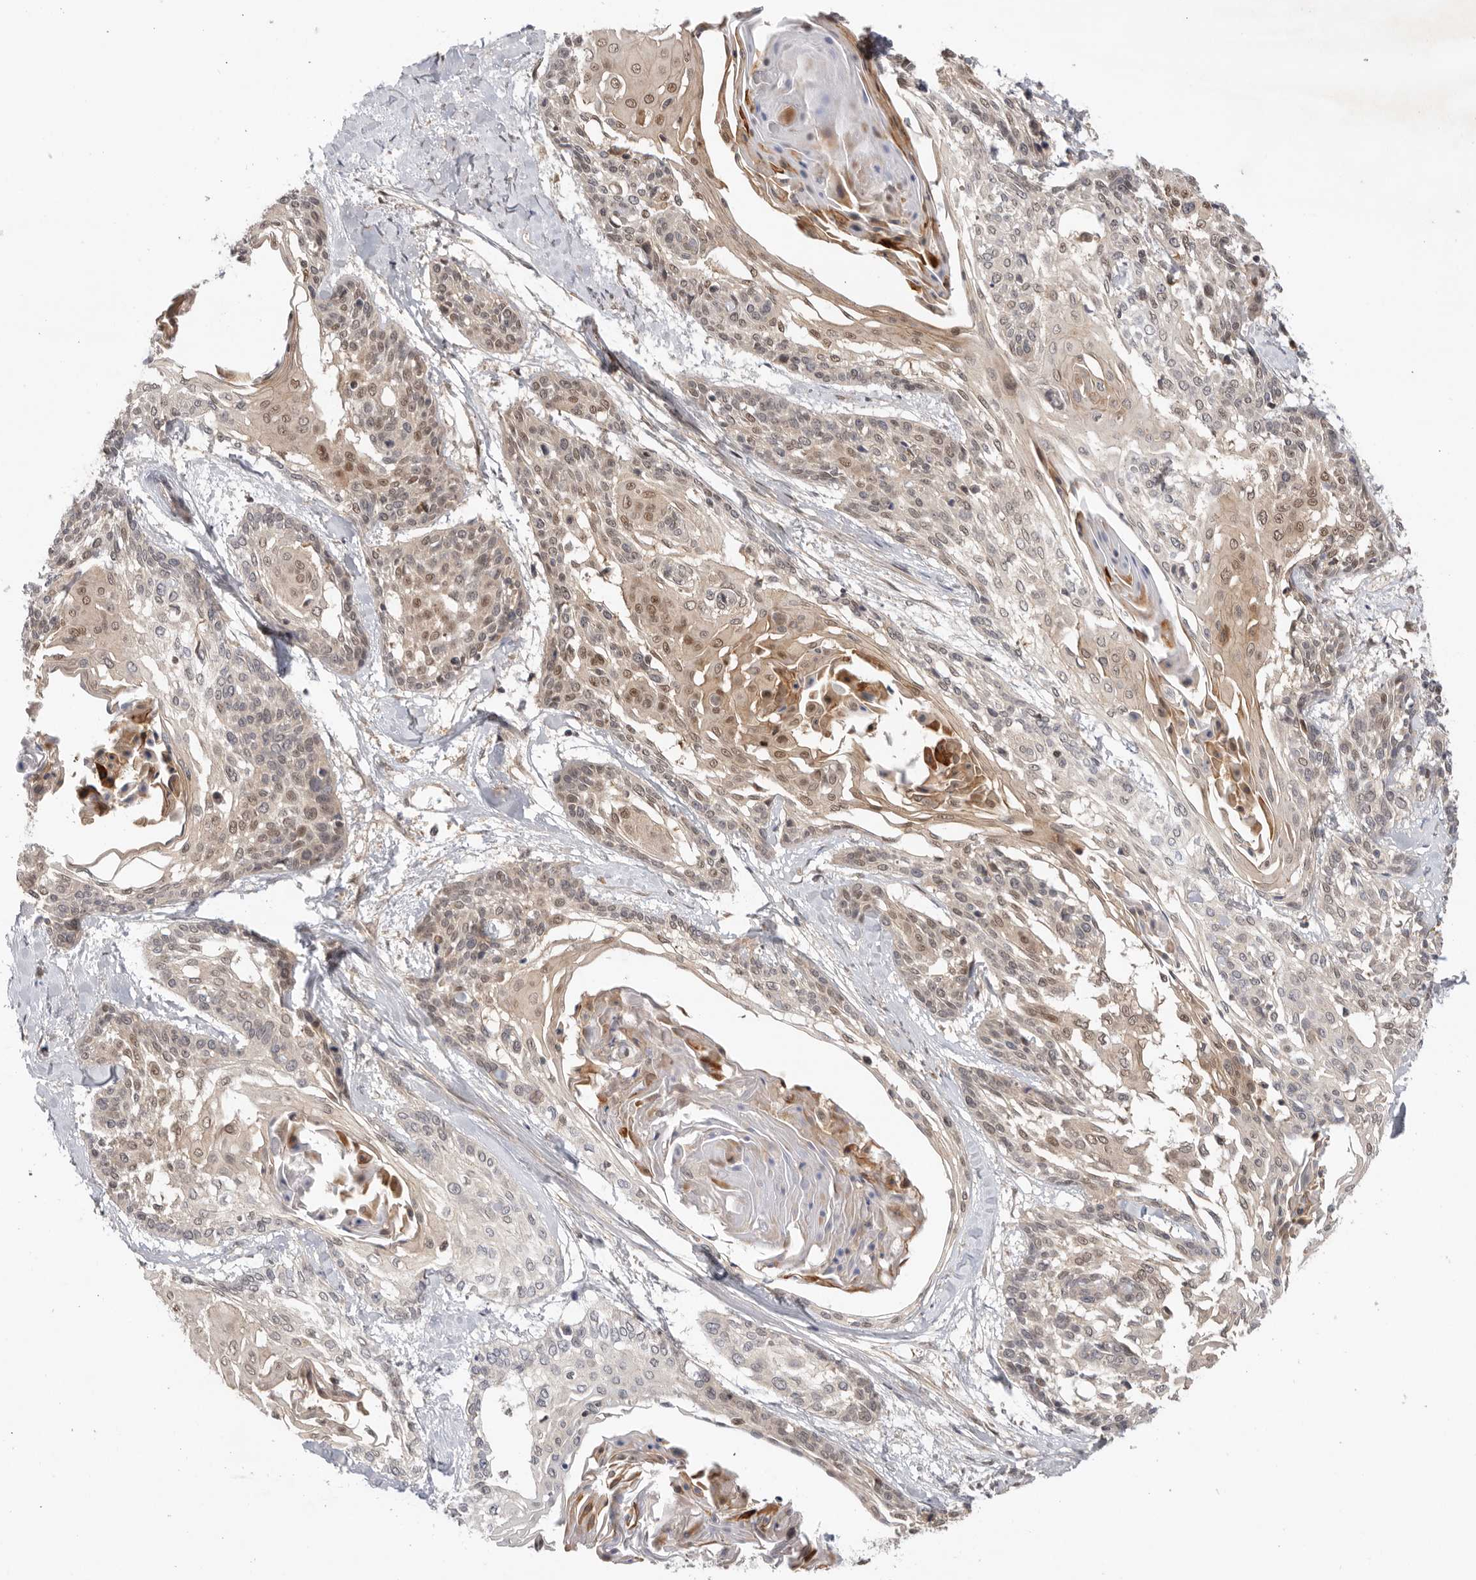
{"staining": {"intensity": "weak", "quantity": "25%-75%", "location": "nuclear"}, "tissue": "cervical cancer", "cell_type": "Tumor cells", "image_type": "cancer", "snomed": [{"axis": "morphology", "description": "Squamous cell carcinoma, NOS"}, {"axis": "topography", "description": "Cervix"}], "caption": "Squamous cell carcinoma (cervical) stained with a brown dye reveals weak nuclear positive staining in about 25%-75% of tumor cells.", "gene": "DCAF8", "patient": {"sex": "female", "age": 57}}